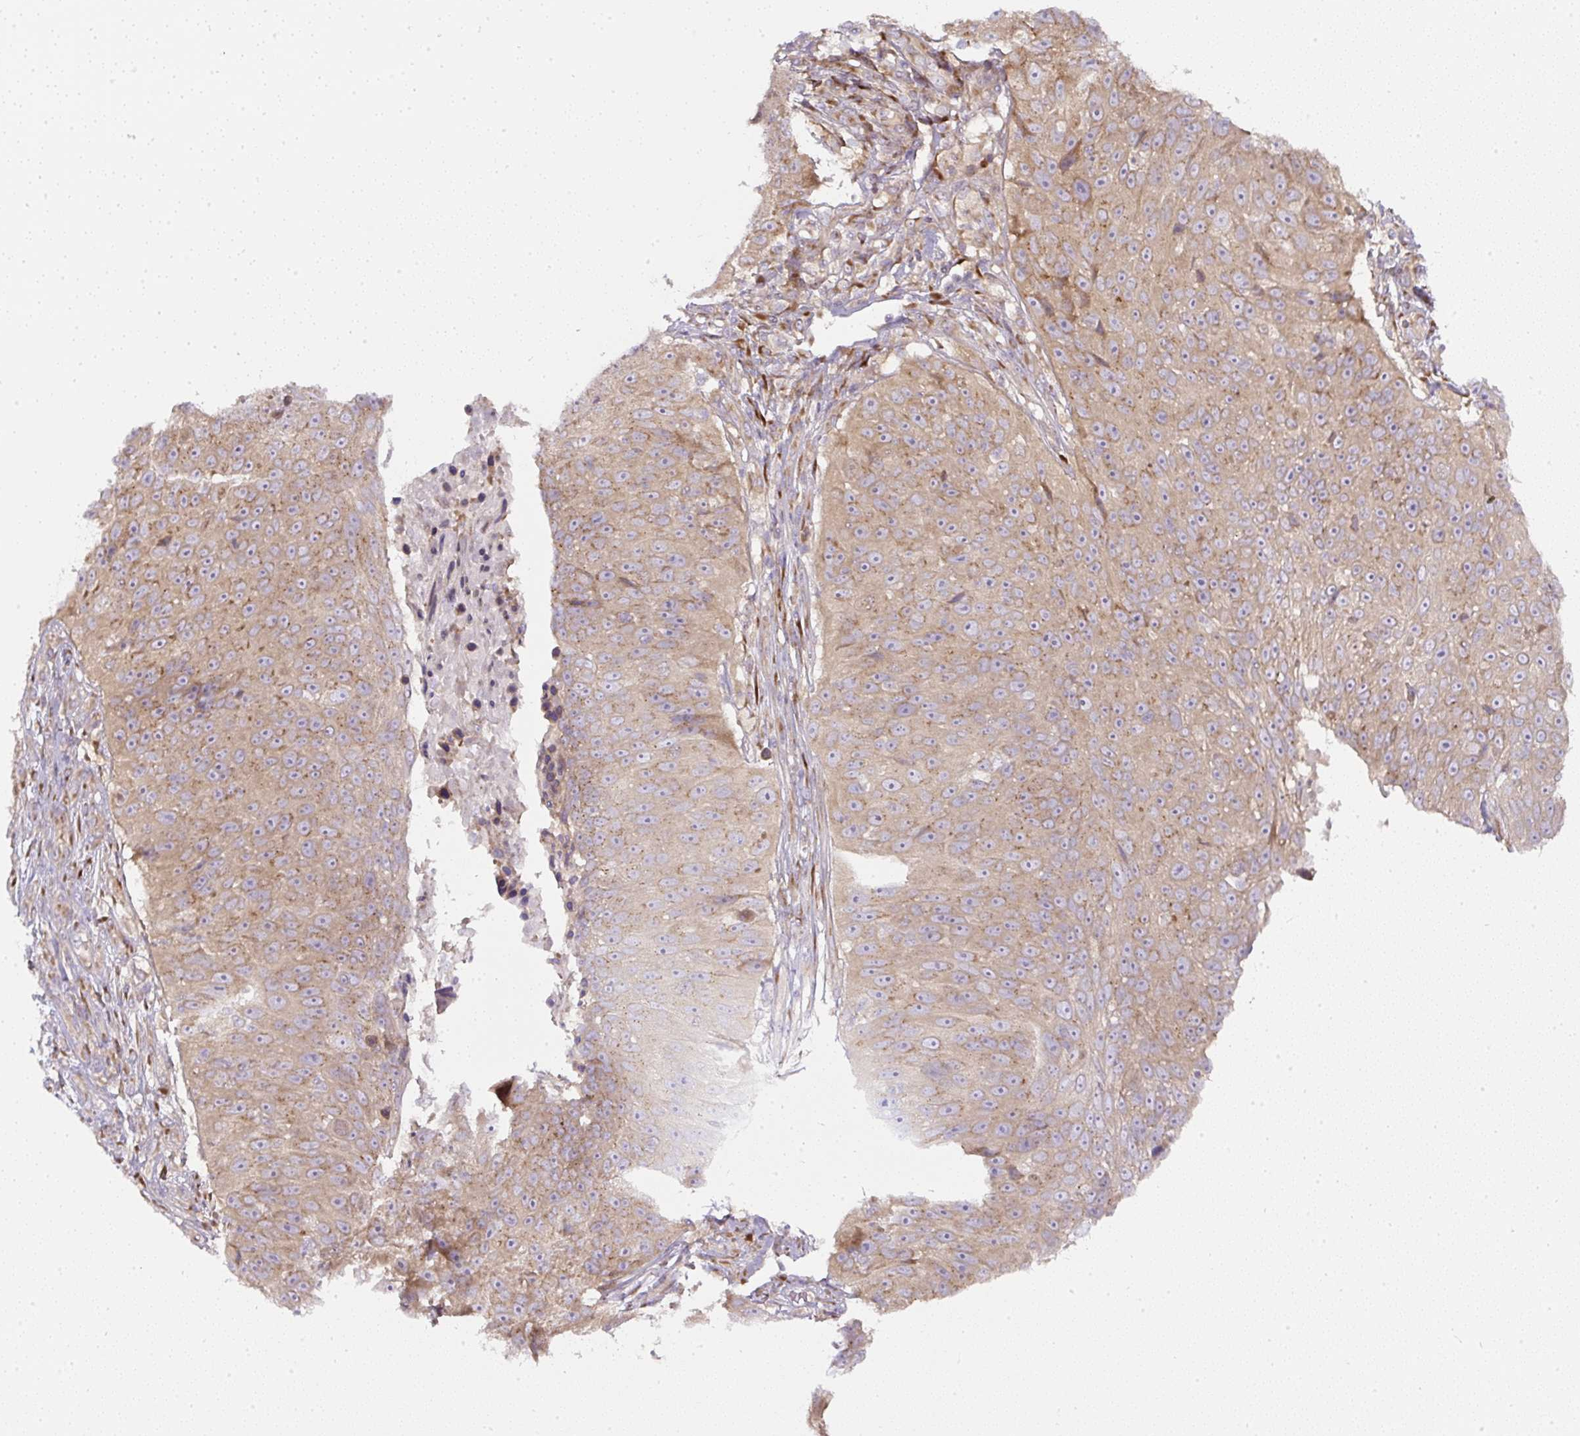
{"staining": {"intensity": "moderate", "quantity": ">75%", "location": "cytoplasmic/membranous"}, "tissue": "skin cancer", "cell_type": "Tumor cells", "image_type": "cancer", "snomed": [{"axis": "morphology", "description": "Squamous cell carcinoma, NOS"}, {"axis": "topography", "description": "Skin"}], "caption": "This photomicrograph exhibits squamous cell carcinoma (skin) stained with immunohistochemistry to label a protein in brown. The cytoplasmic/membranous of tumor cells show moderate positivity for the protein. Nuclei are counter-stained blue.", "gene": "MLX", "patient": {"sex": "female", "age": 87}}